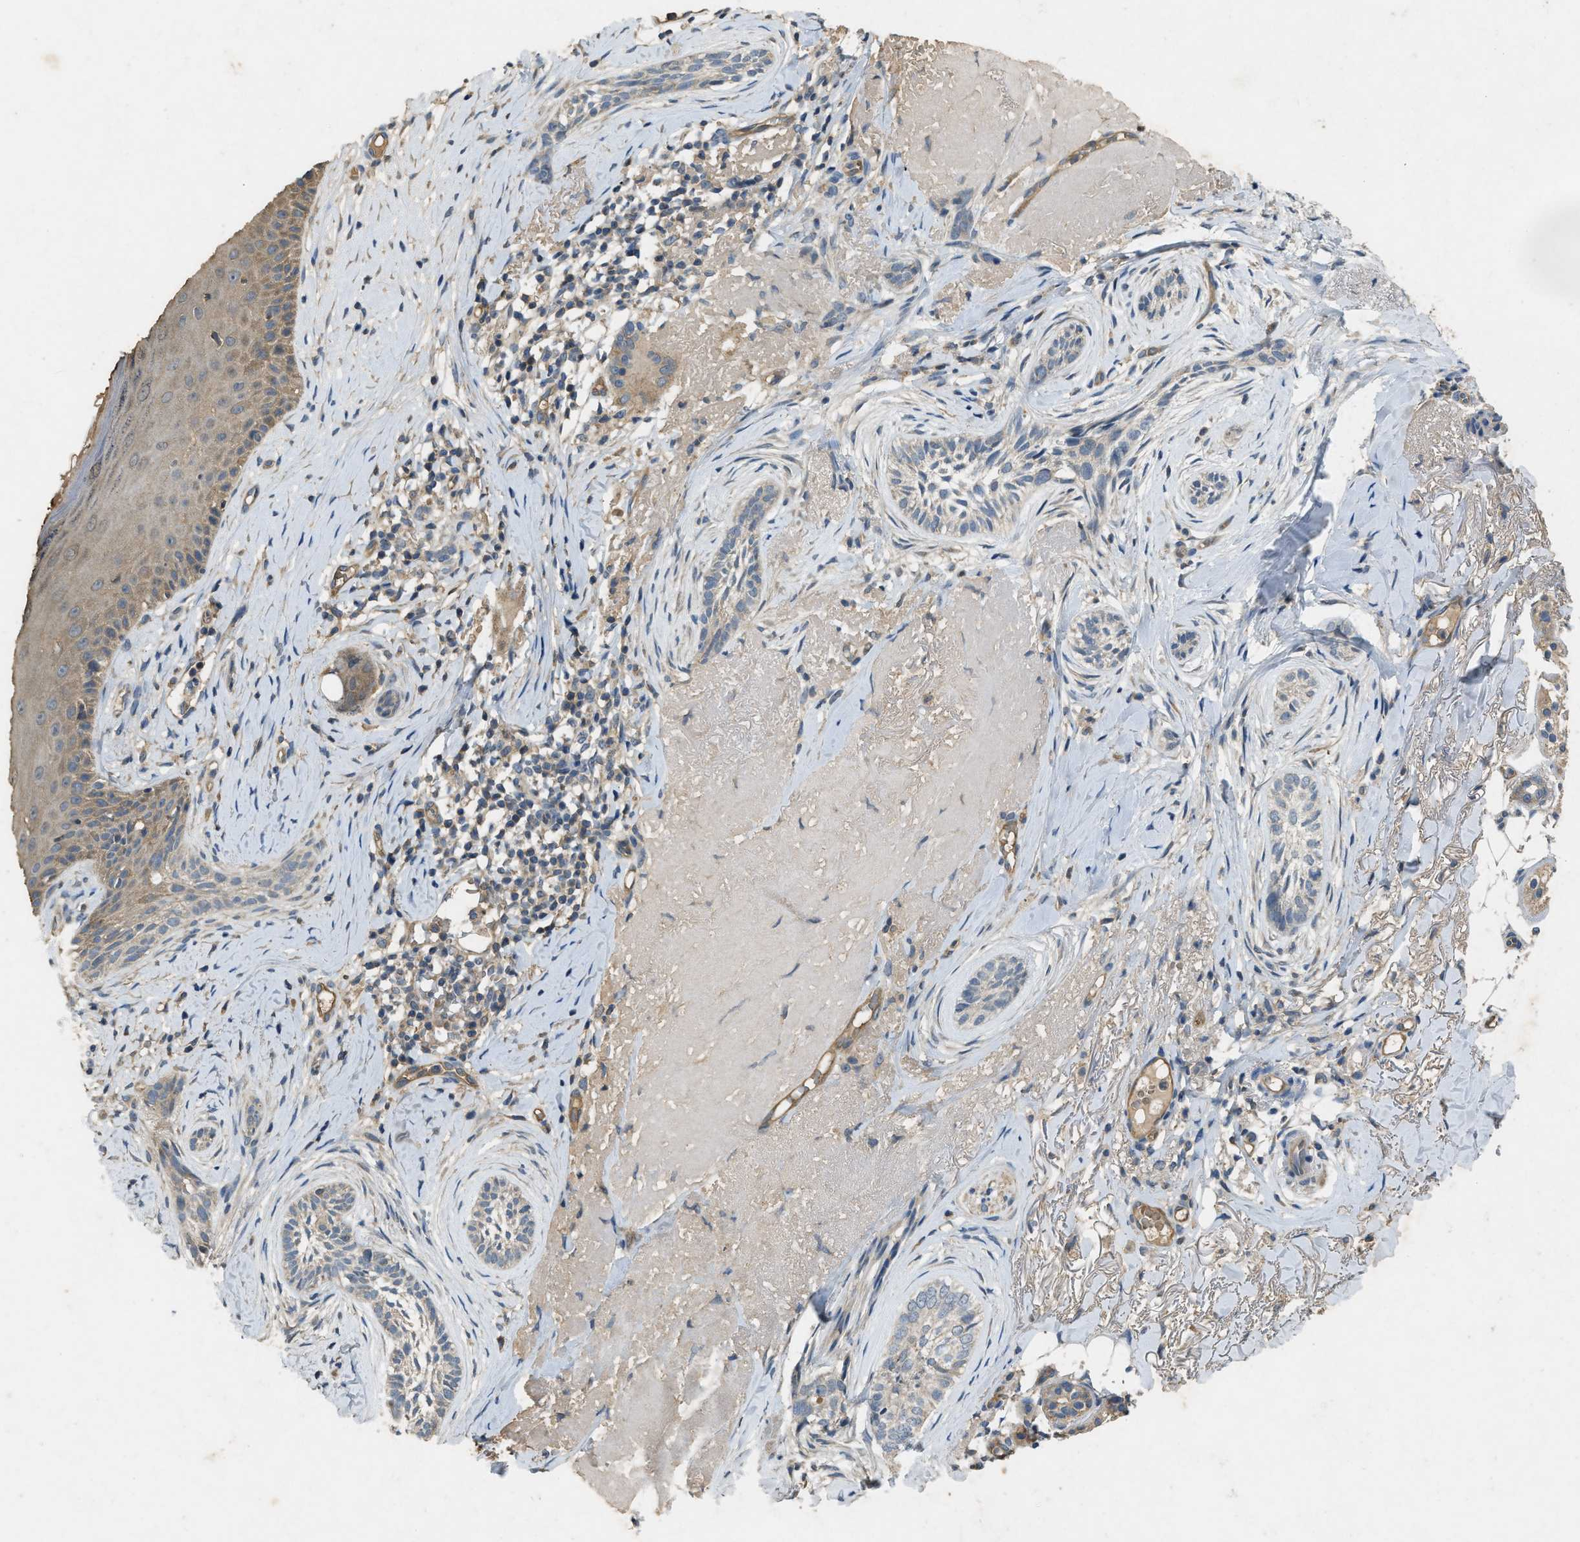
{"staining": {"intensity": "negative", "quantity": "none", "location": "none"}, "tissue": "skin cancer", "cell_type": "Tumor cells", "image_type": "cancer", "snomed": [{"axis": "morphology", "description": "Basal cell carcinoma"}, {"axis": "topography", "description": "Skin"}], "caption": "A histopathology image of basal cell carcinoma (skin) stained for a protein demonstrates no brown staining in tumor cells.", "gene": "PPP3CA", "patient": {"sex": "female", "age": 88}}